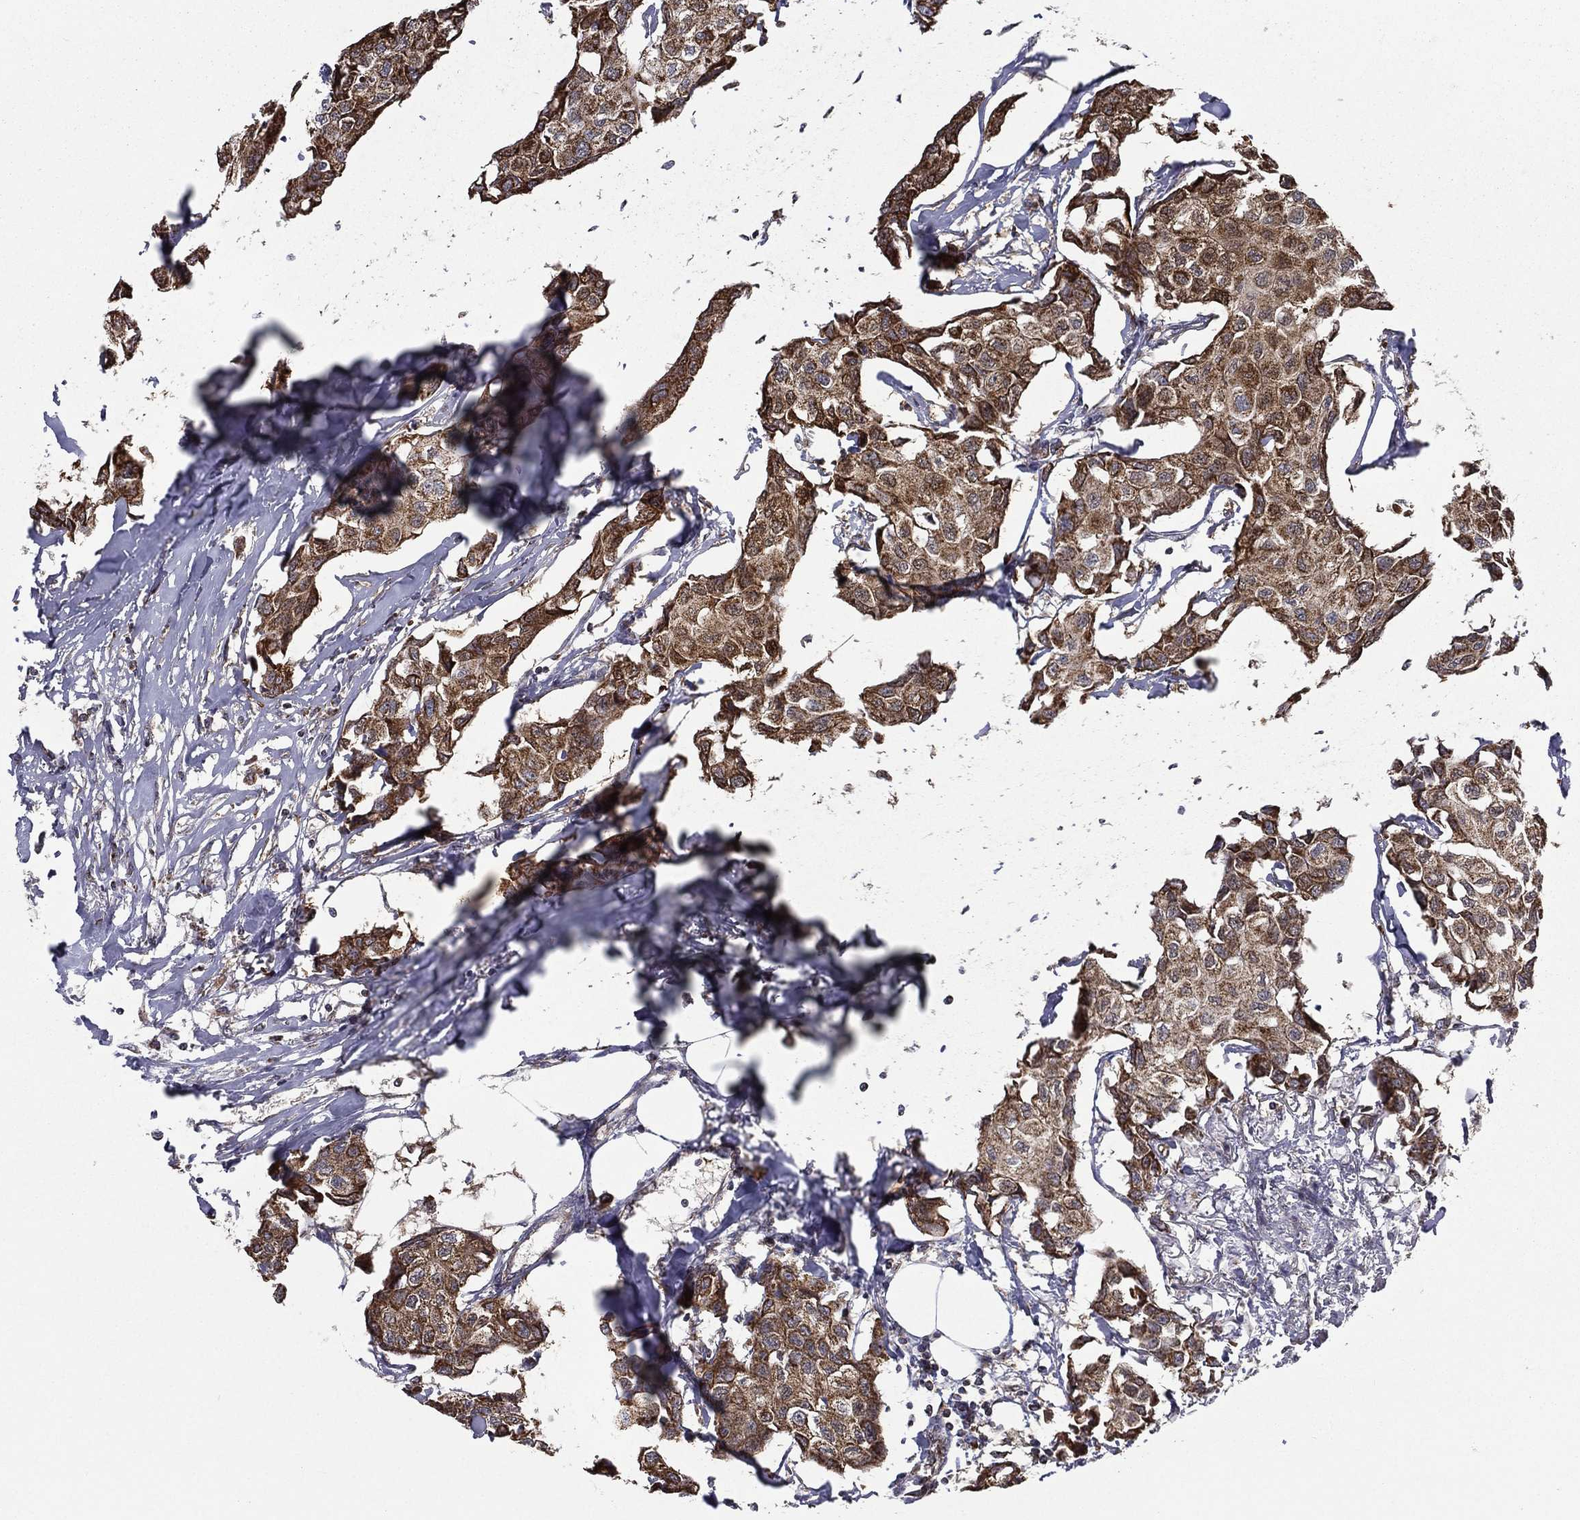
{"staining": {"intensity": "moderate", "quantity": ">75%", "location": "cytoplasmic/membranous"}, "tissue": "breast cancer", "cell_type": "Tumor cells", "image_type": "cancer", "snomed": [{"axis": "morphology", "description": "Duct carcinoma"}, {"axis": "topography", "description": "Breast"}], "caption": "An immunohistochemistry micrograph of tumor tissue is shown. Protein staining in brown shows moderate cytoplasmic/membranous positivity in breast intraductal carcinoma within tumor cells. (DAB (3,3'-diaminobenzidine) = brown stain, brightfield microscopy at high magnification).", "gene": "RIGI", "patient": {"sex": "female", "age": 80}}